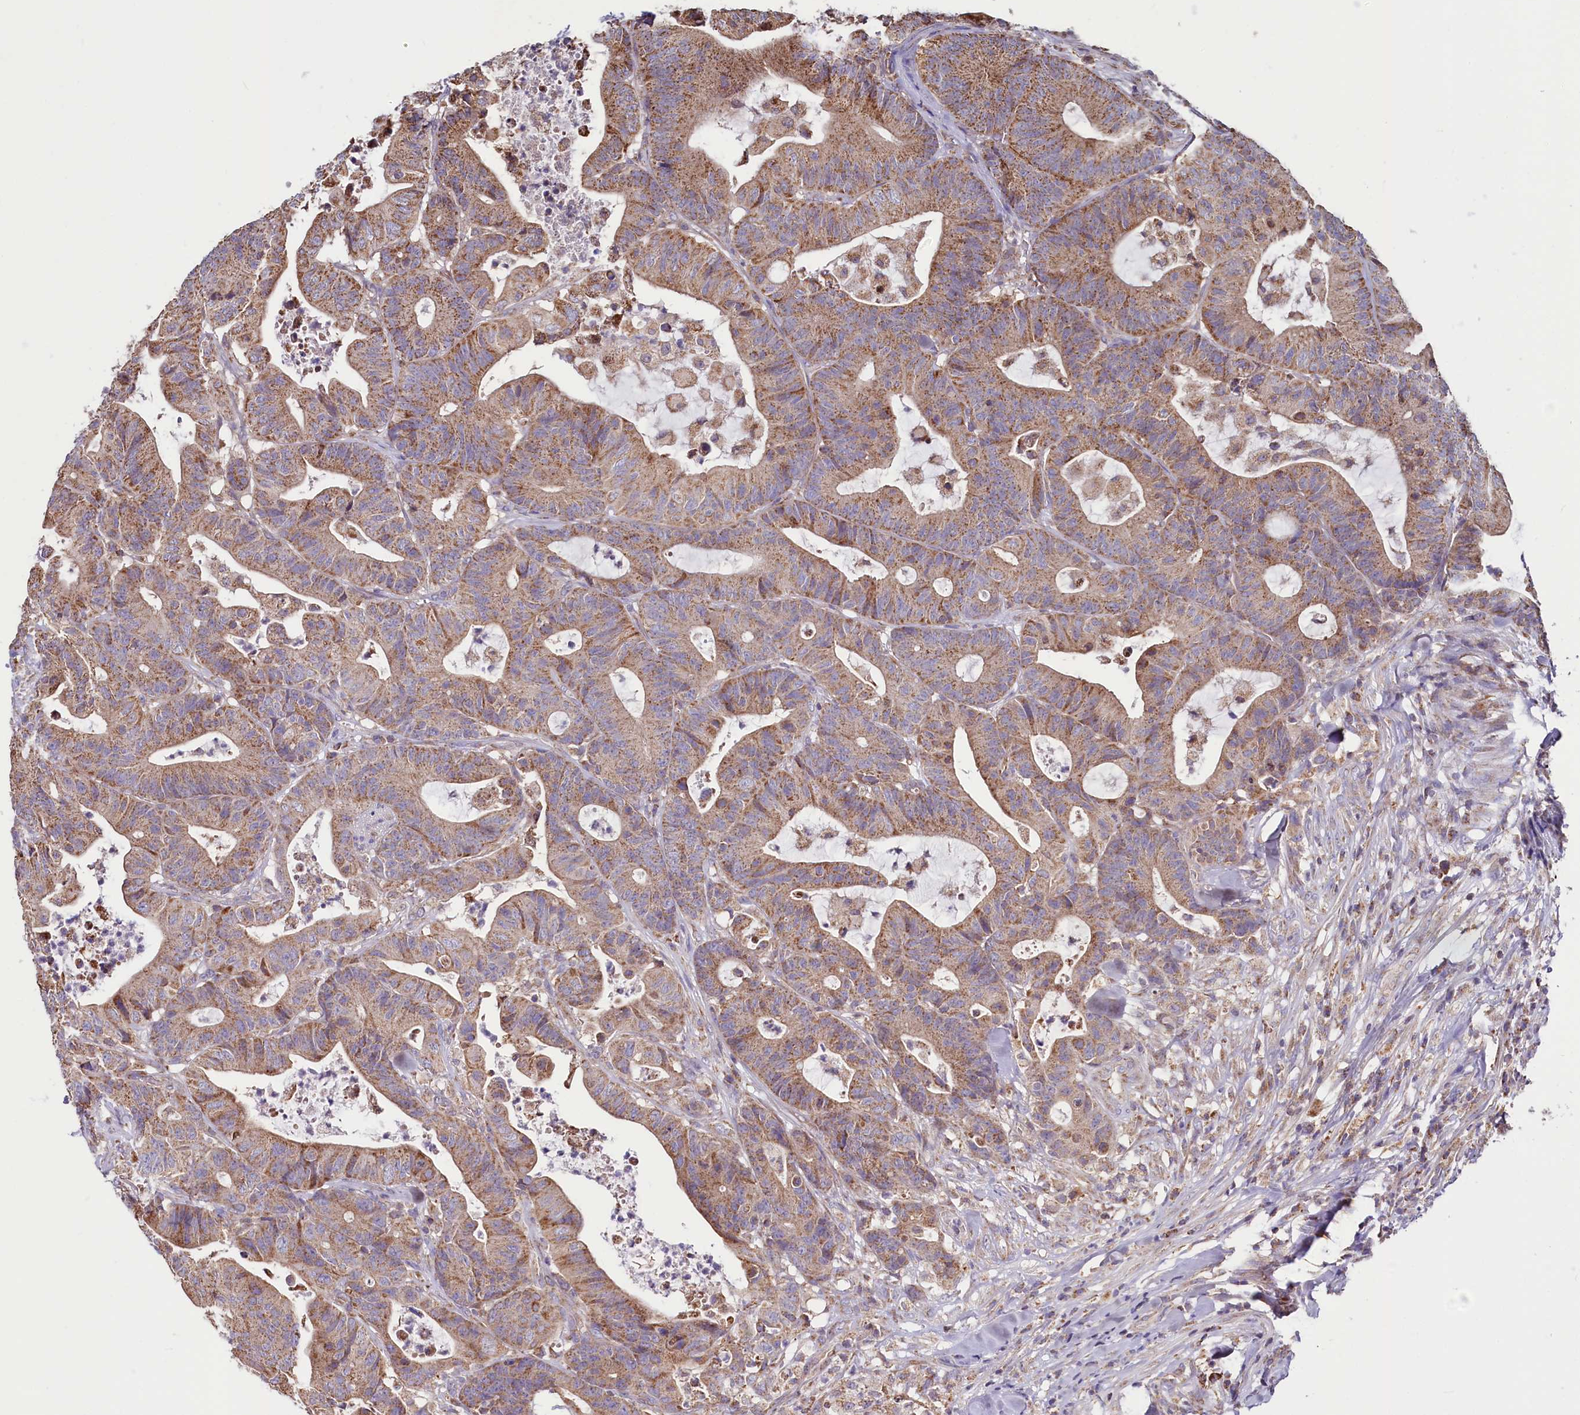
{"staining": {"intensity": "moderate", "quantity": ">75%", "location": "cytoplasmic/membranous"}, "tissue": "colorectal cancer", "cell_type": "Tumor cells", "image_type": "cancer", "snomed": [{"axis": "morphology", "description": "Adenocarcinoma, NOS"}, {"axis": "topography", "description": "Colon"}], "caption": "Protein analysis of colorectal cancer tissue demonstrates moderate cytoplasmic/membranous positivity in about >75% of tumor cells. (DAB IHC with brightfield microscopy, high magnification).", "gene": "NUDT15", "patient": {"sex": "female", "age": 84}}